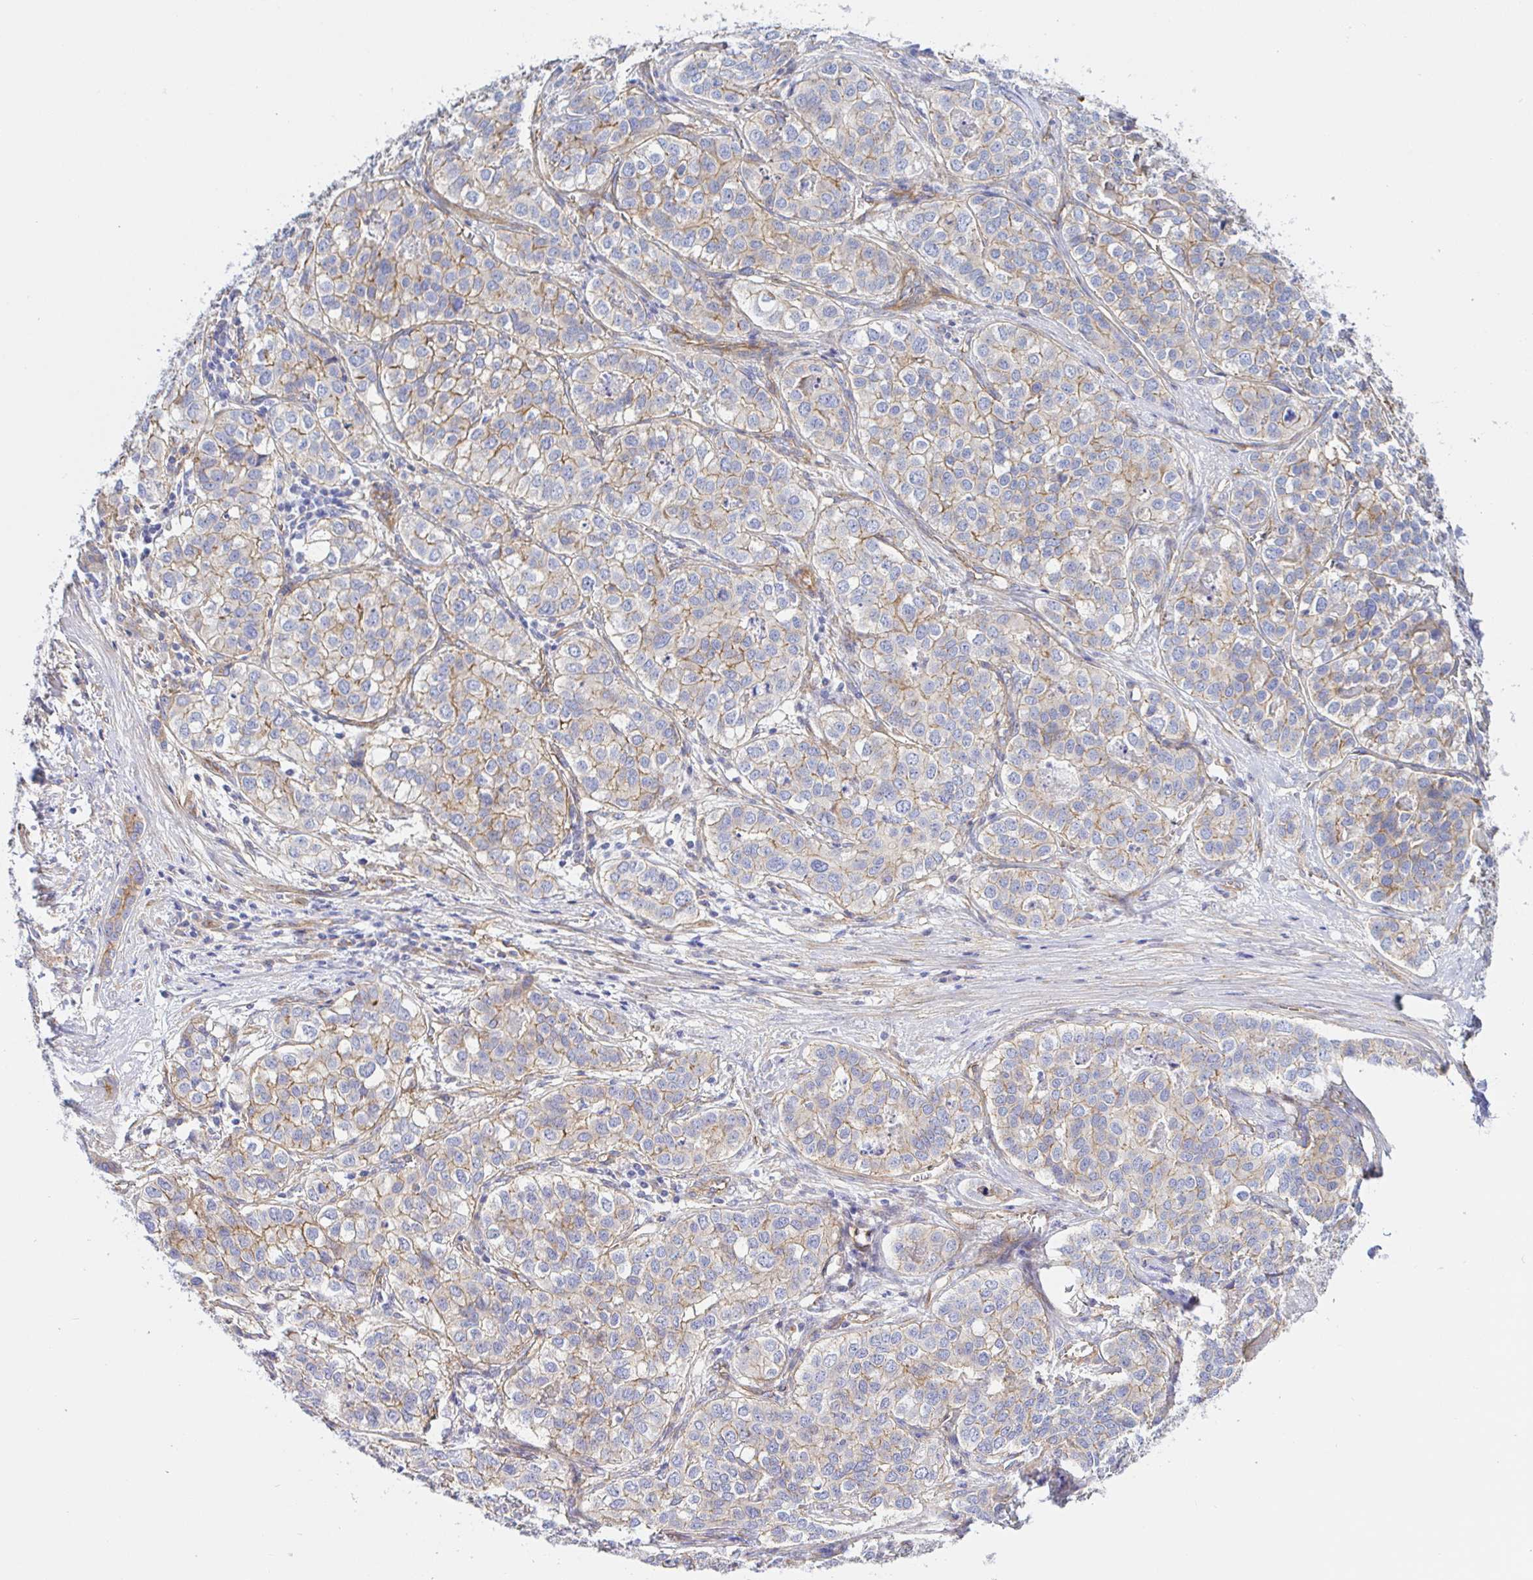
{"staining": {"intensity": "weak", "quantity": "25%-75%", "location": "cytoplasmic/membranous"}, "tissue": "liver cancer", "cell_type": "Tumor cells", "image_type": "cancer", "snomed": [{"axis": "morphology", "description": "Cholangiocarcinoma"}, {"axis": "topography", "description": "Liver"}], "caption": "Immunohistochemistry (IHC) micrograph of neoplastic tissue: human cholangiocarcinoma (liver) stained using immunohistochemistry (IHC) exhibits low levels of weak protein expression localized specifically in the cytoplasmic/membranous of tumor cells, appearing as a cytoplasmic/membranous brown color.", "gene": "ARL4D", "patient": {"sex": "male", "age": 56}}